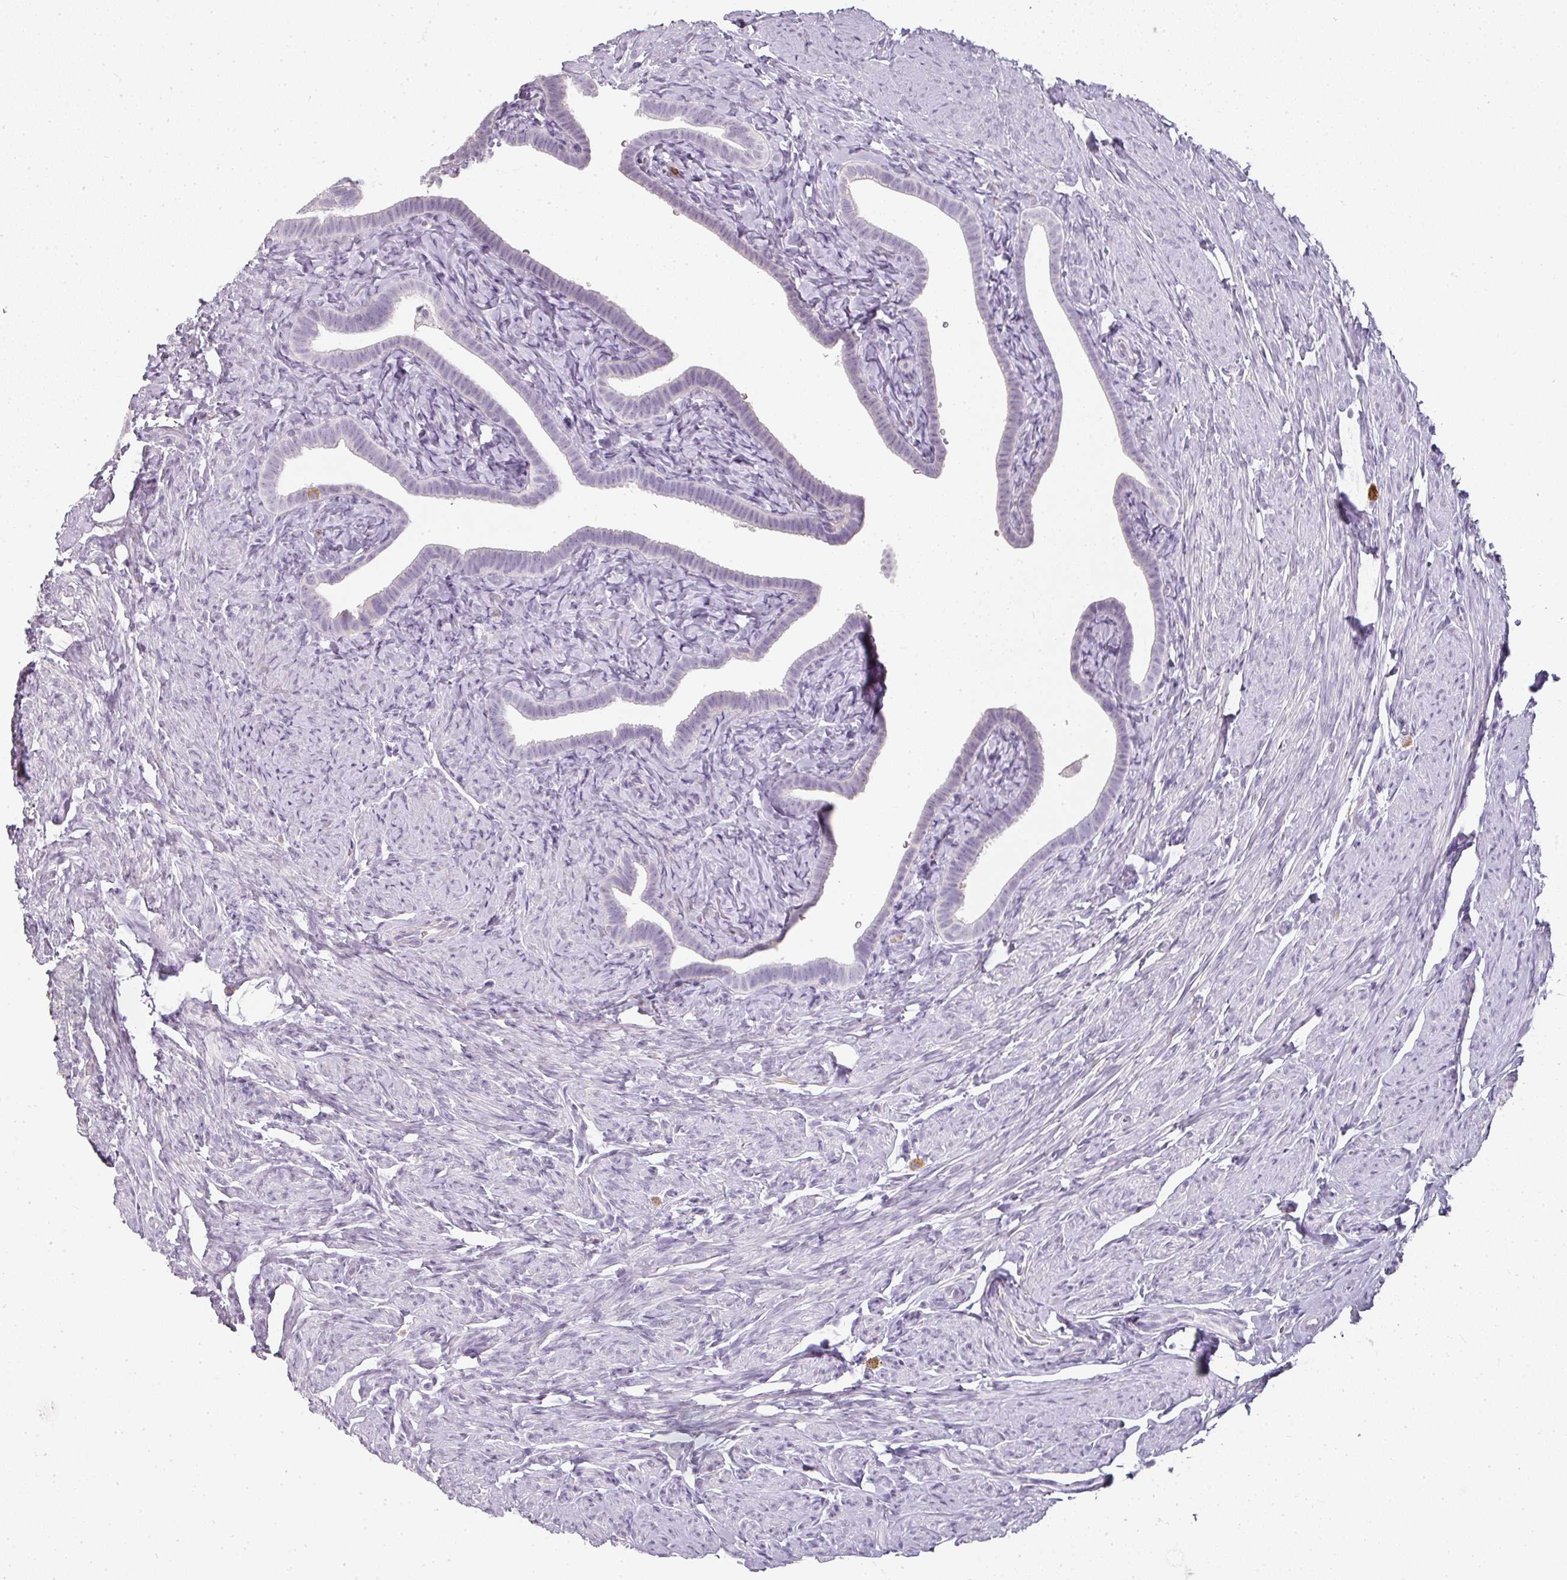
{"staining": {"intensity": "weak", "quantity": "<25%", "location": "cytoplasmic/membranous"}, "tissue": "fallopian tube", "cell_type": "Glandular cells", "image_type": "normal", "snomed": [{"axis": "morphology", "description": "Normal tissue, NOS"}, {"axis": "topography", "description": "Fallopian tube"}], "caption": "Glandular cells show no significant positivity in unremarkable fallopian tube. Nuclei are stained in blue.", "gene": "CAMP", "patient": {"sex": "female", "age": 69}}